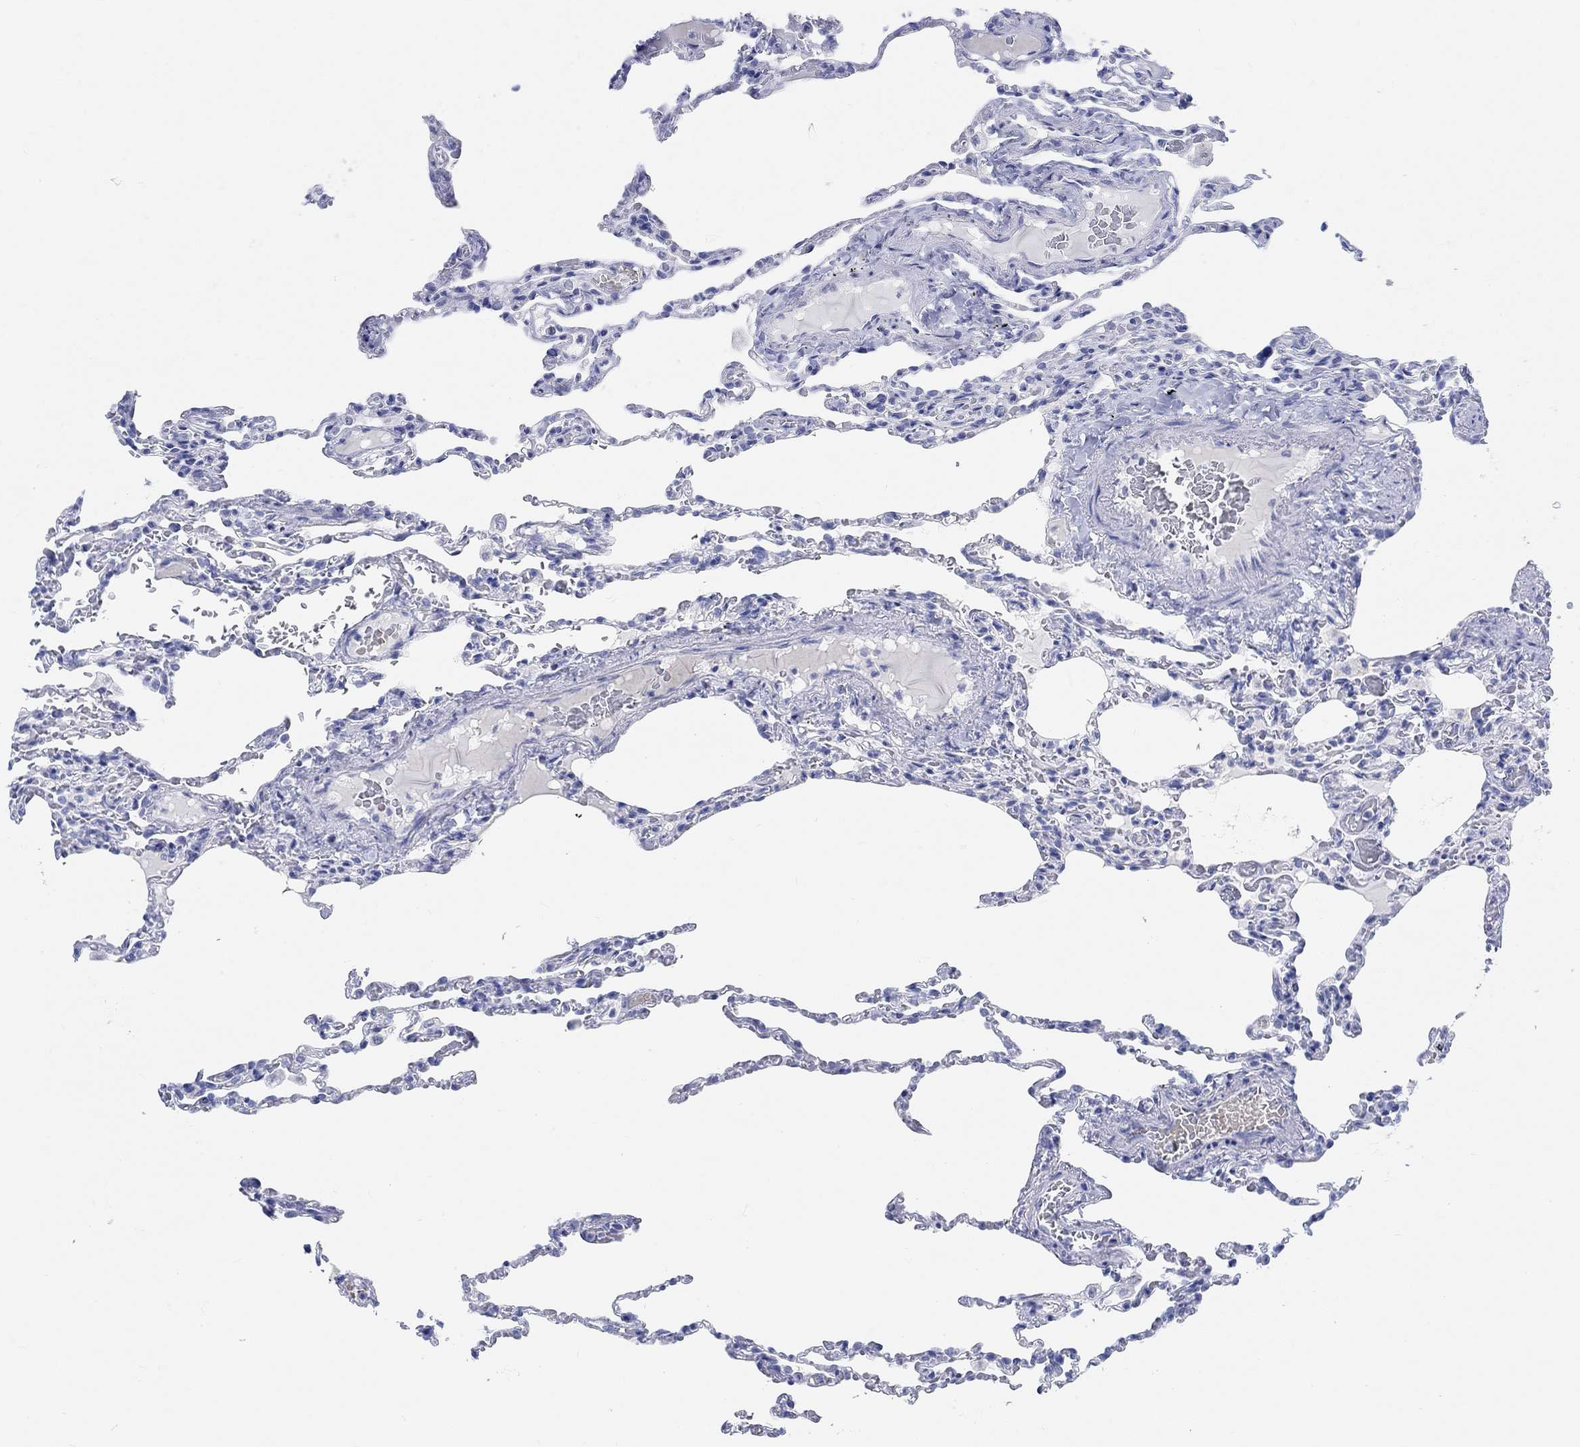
{"staining": {"intensity": "negative", "quantity": "none", "location": "none"}, "tissue": "lung", "cell_type": "Alveolar cells", "image_type": "normal", "snomed": [{"axis": "morphology", "description": "Normal tissue, NOS"}, {"axis": "topography", "description": "Lung"}], "caption": "IHC image of normal human lung stained for a protein (brown), which exhibits no staining in alveolar cells.", "gene": "GRIA3", "patient": {"sex": "female", "age": 43}}